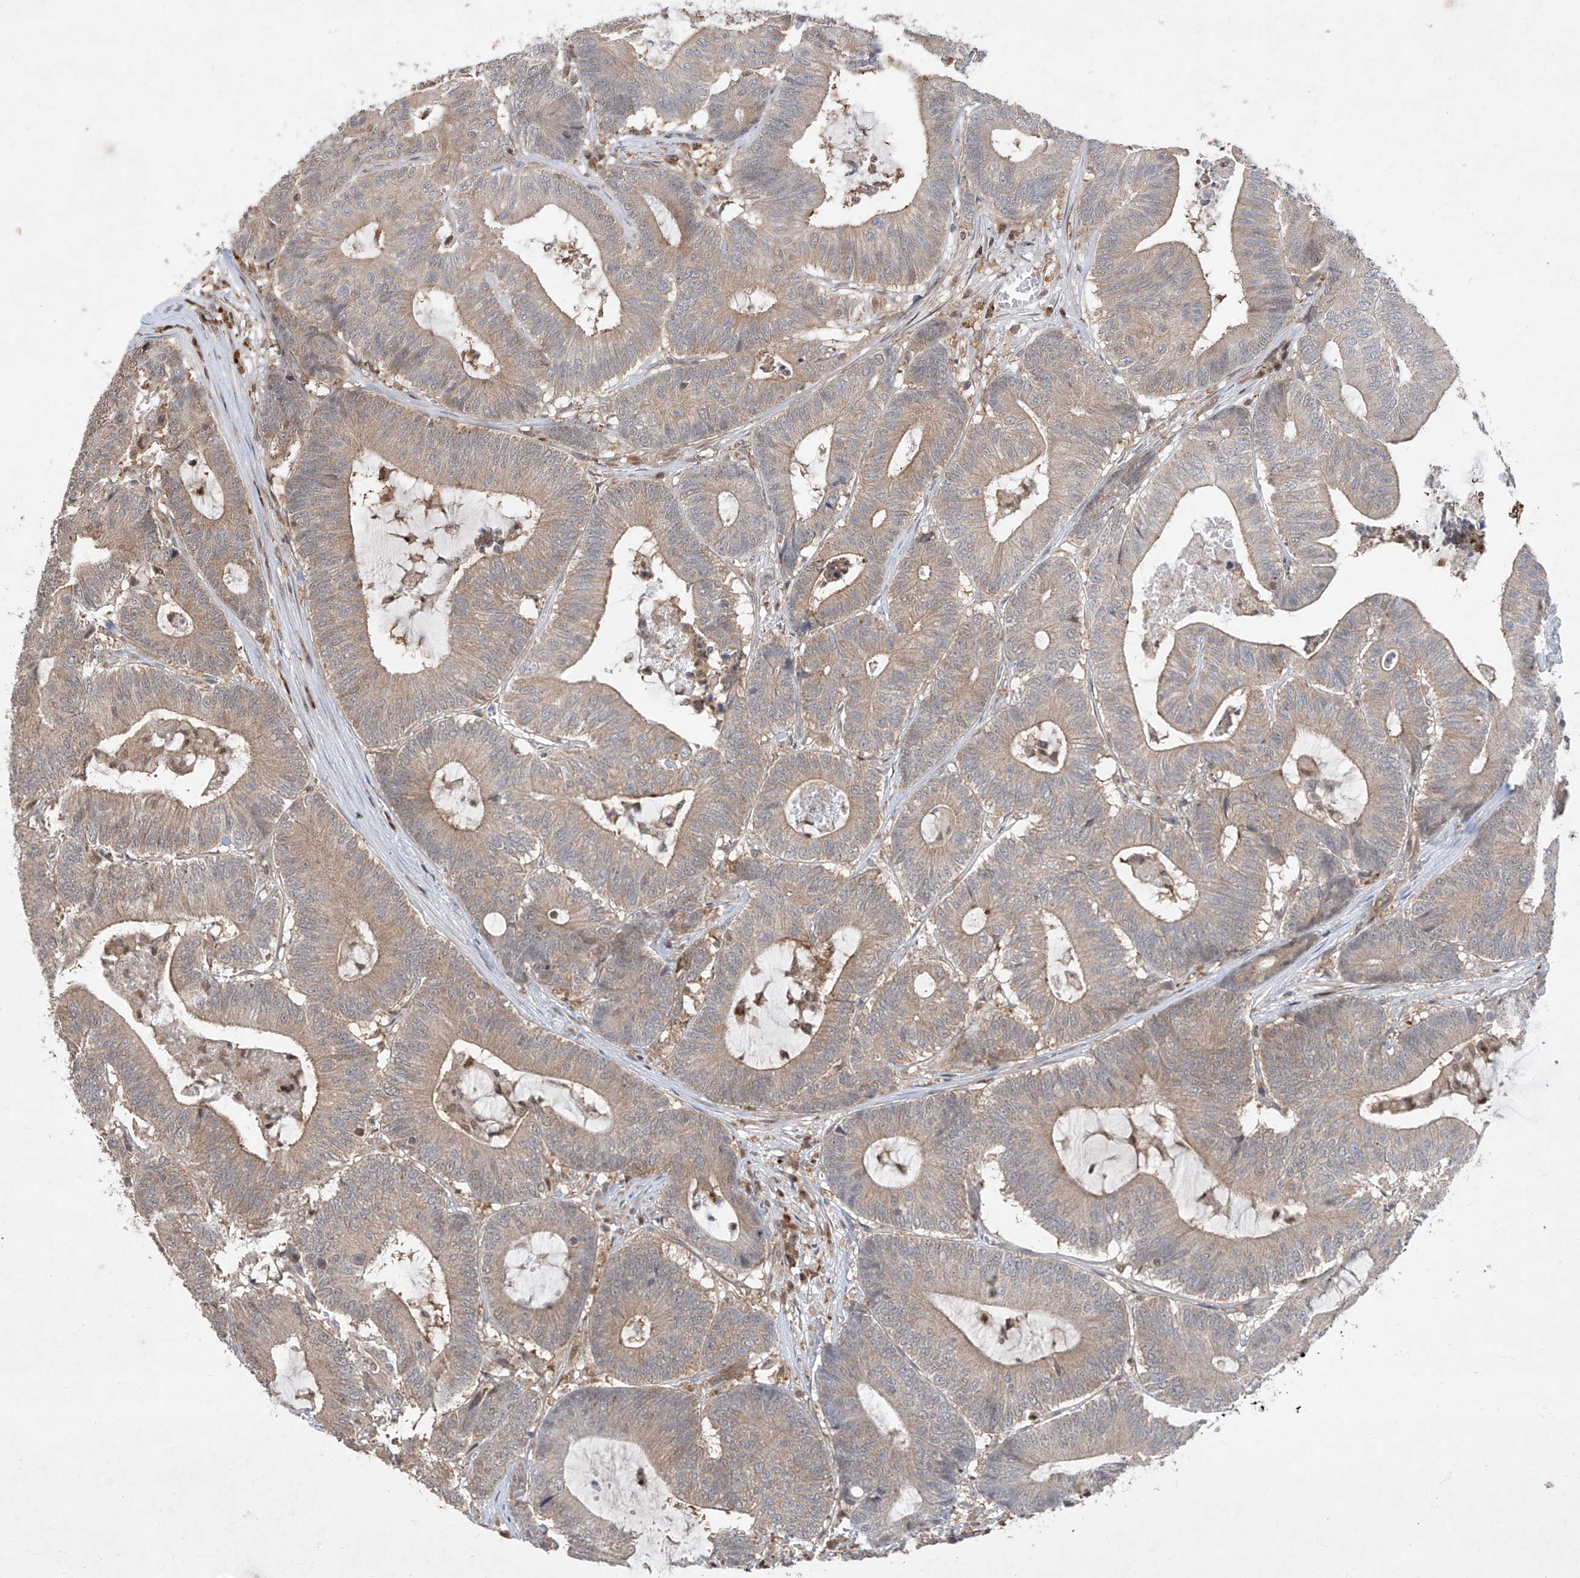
{"staining": {"intensity": "weak", "quantity": ">75%", "location": "cytoplasmic/membranous"}, "tissue": "colorectal cancer", "cell_type": "Tumor cells", "image_type": "cancer", "snomed": [{"axis": "morphology", "description": "Adenocarcinoma, NOS"}, {"axis": "topography", "description": "Colon"}], "caption": "Immunohistochemistry (IHC) staining of colorectal cancer (adenocarcinoma), which reveals low levels of weak cytoplasmic/membranous positivity in approximately >75% of tumor cells indicating weak cytoplasmic/membranous protein staining. The staining was performed using DAB (brown) for protein detection and nuclei were counterstained in hematoxylin (blue).", "gene": "ZNF358", "patient": {"sex": "female", "age": 84}}